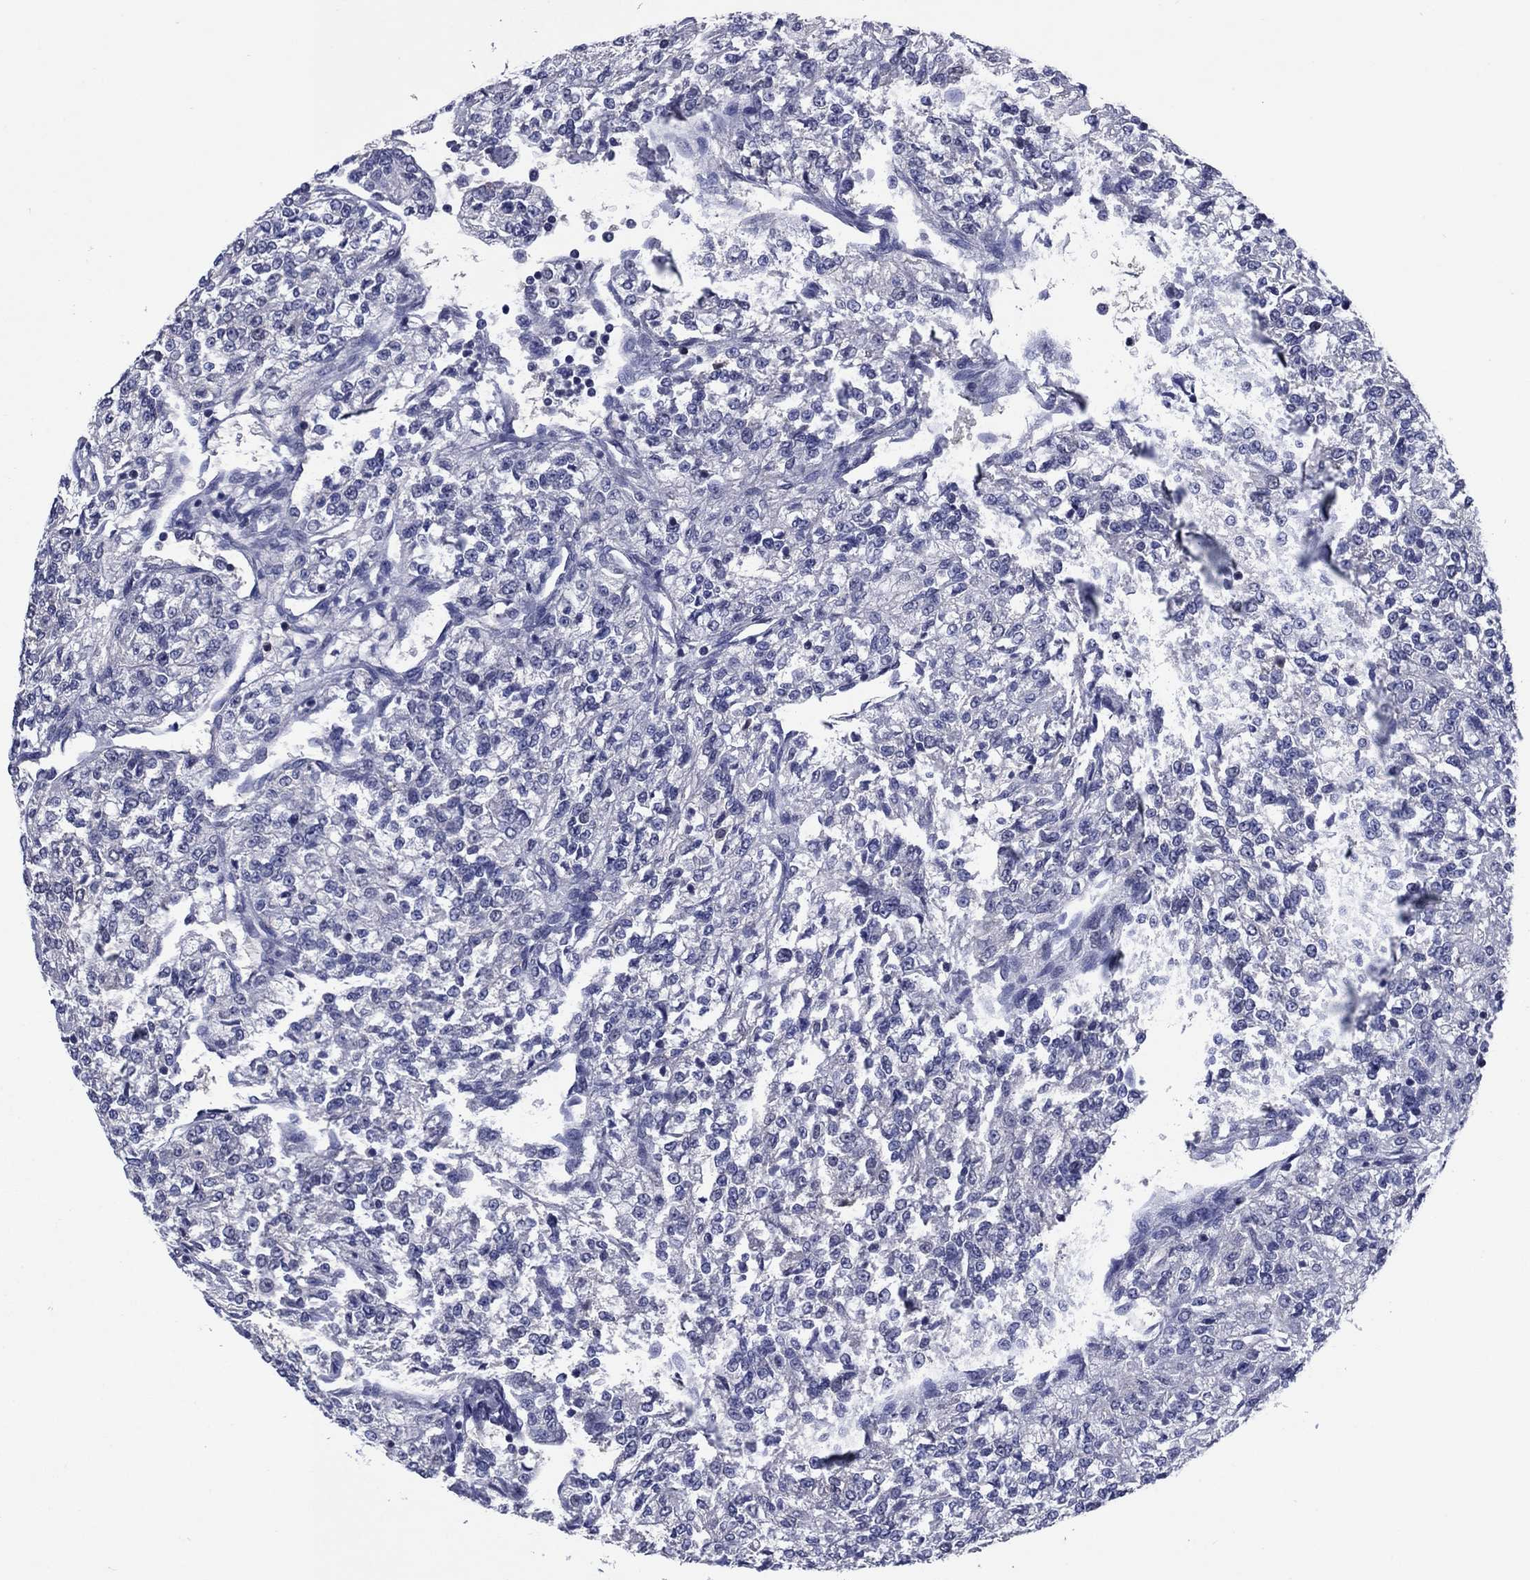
{"staining": {"intensity": "negative", "quantity": "none", "location": "none"}, "tissue": "renal cancer", "cell_type": "Tumor cells", "image_type": "cancer", "snomed": [{"axis": "morphology", "description": "Adenocarcinoma, NOS"}, {"axis": "topography", "description": "Kidney"}], "caption": "The histopathology image displays no staining of tumor cells in adenocarcinoma (renal). (DAB (3,3'-diaminobenzidine) immunohistochemistry (IHC) visualized using brightfield microscopy, high magnification).", "gene": "TYMS", "patient": {"sex": "female", "age": 63}}